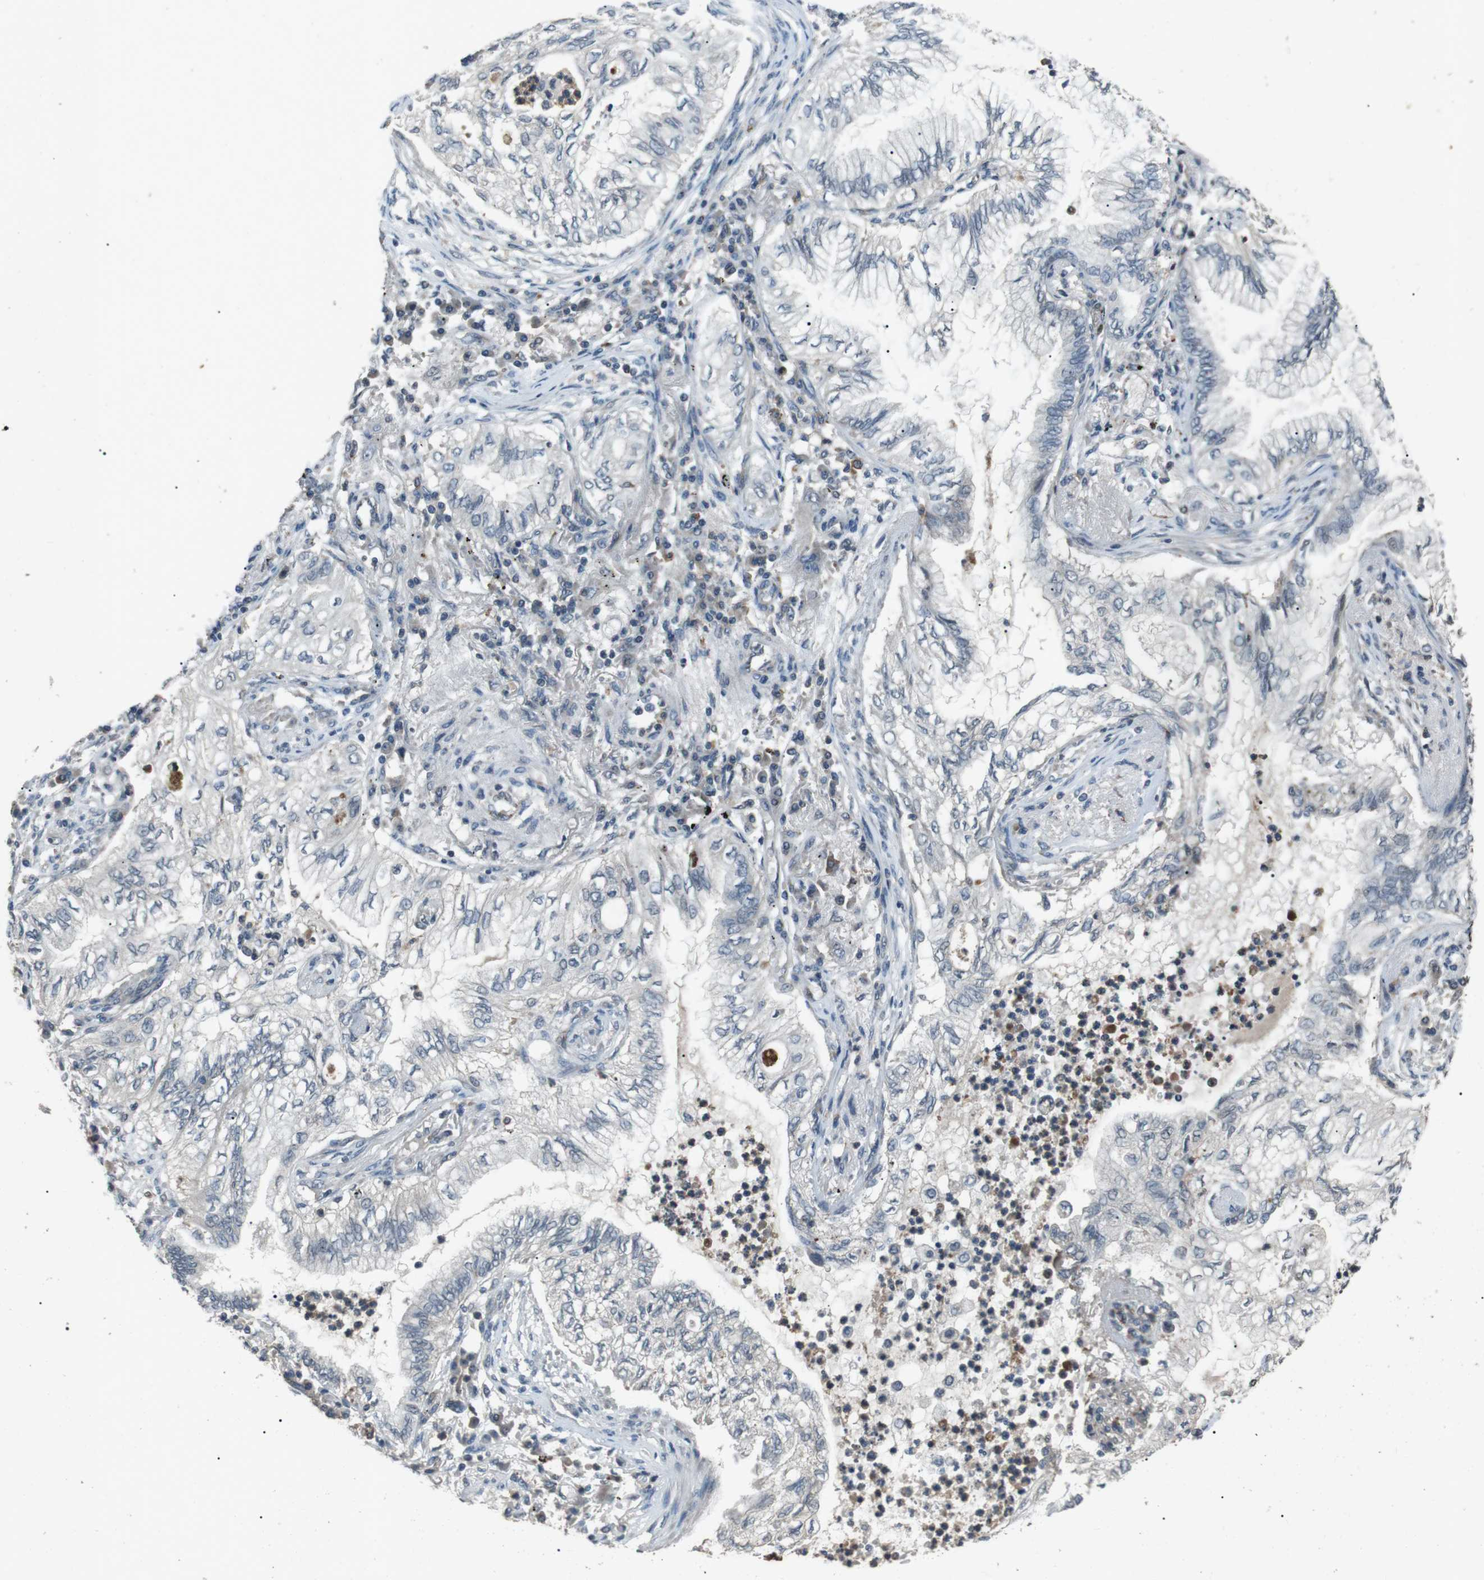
{"staining": {"intensity": "negative", "quantity": "none", "location": "none"}, "tissue": "lung cancer", "cell_type": "Tumor cells", "image_type": "cancer", "snomed": [{"axis": "morphology", "description": "Normal tissue, NOS"}, {"axis": "morphology", "description": "Adenocarcinoma, NOS"}, {"axis": "topography", "description": "Bronchus"}, {"axis": "topography", "description": "Lung"}], "caption": "A photomicrograph of lung cancer (adenocarcinoma) stained for a protein displays no brown staining in tumor cells.", "gene": "NEK7", "patient": {"sex": "female", "age": 70}}